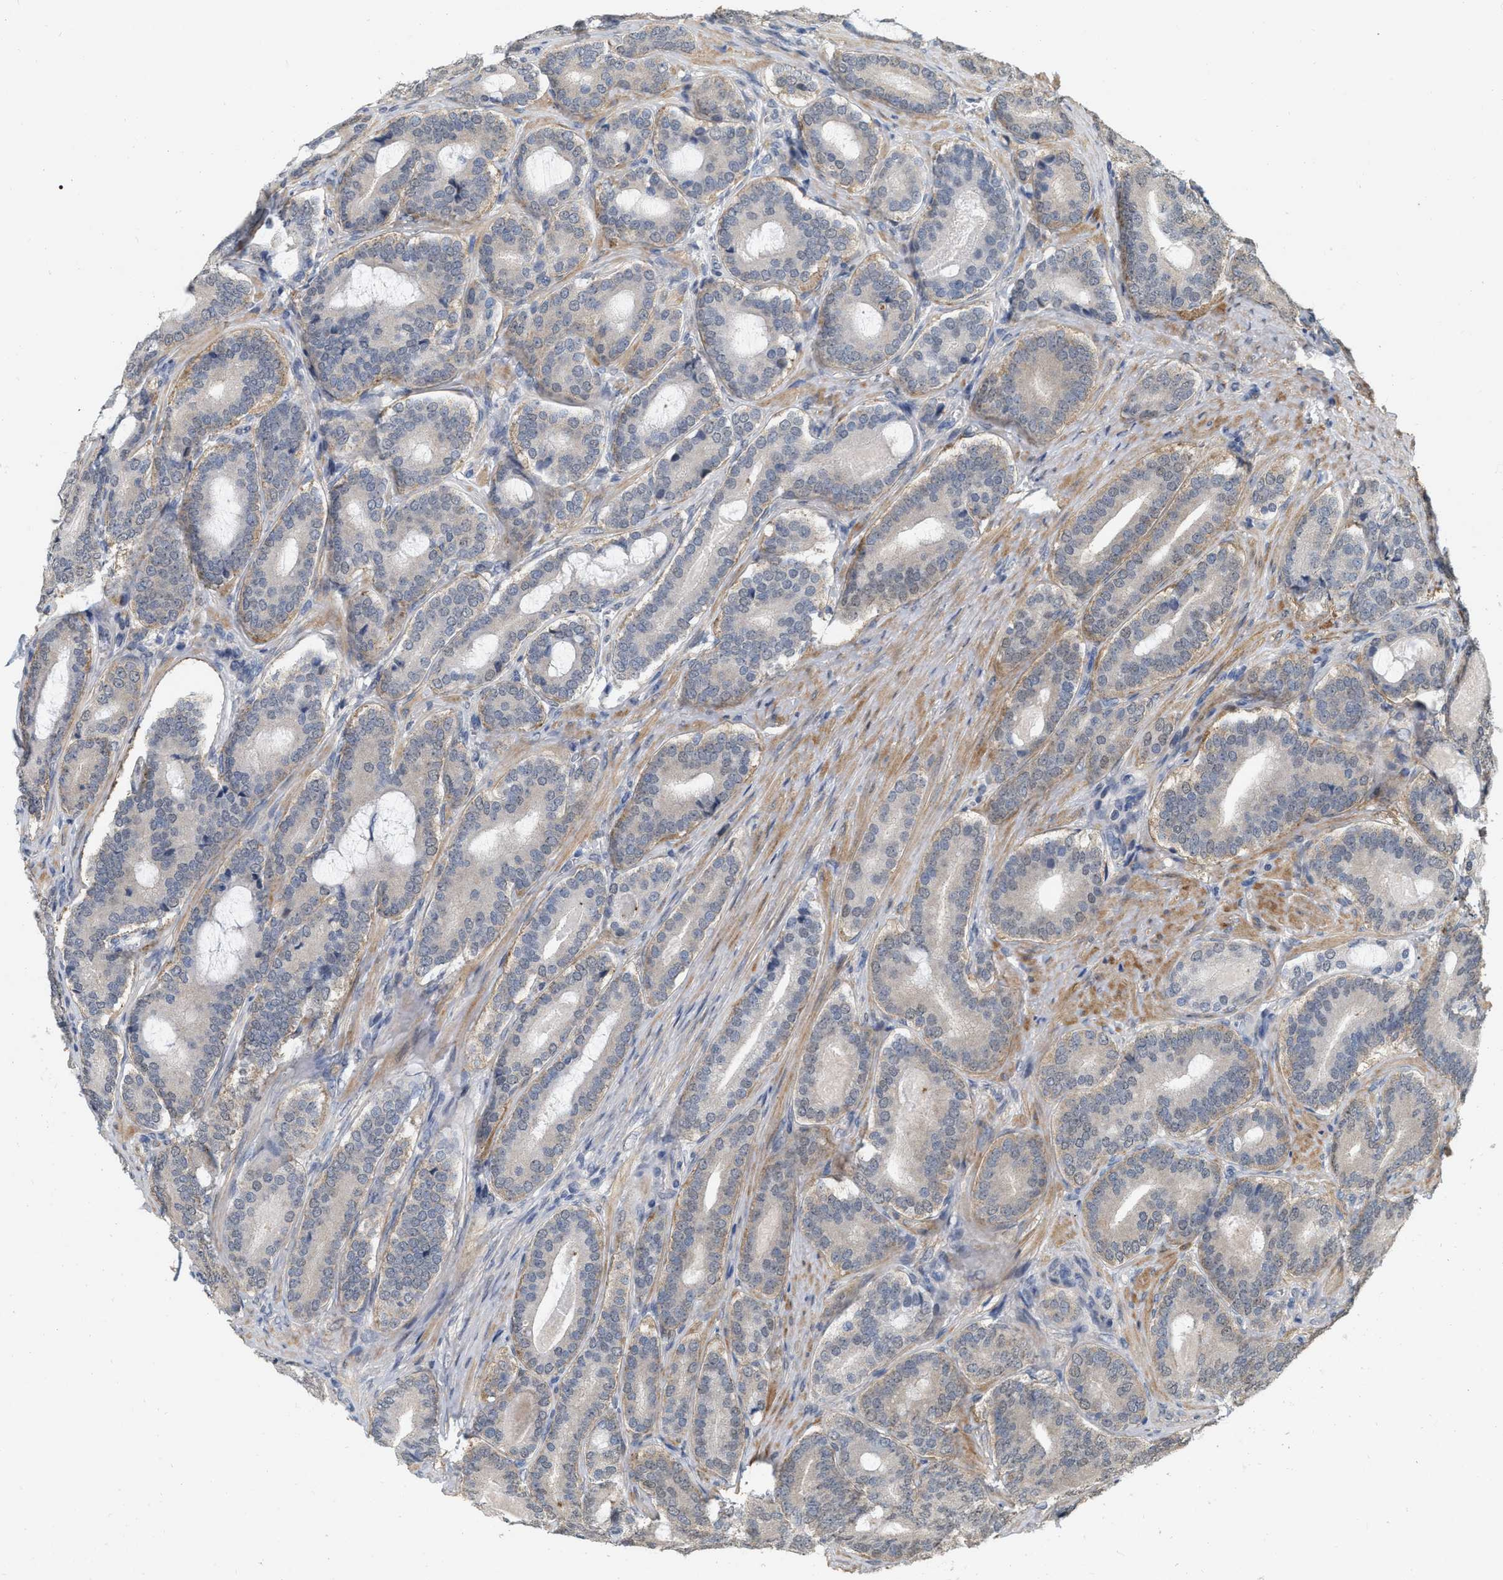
{"staining": {"intensity": "negative", "quantity": "none", "location": "none"}, "tissue": "prostate cancer", "cell_type": "Tumor cells", "image_type": "cancer", "snomed": [{"axis": "morphology", "description": "Adenocarcinoma, High grade"}, {"axis": "topography", "description": "Prostate"}], "caption": "Micrograph shows no protein positivity in tumor cells of prostate cancer tissue. Brightfield microscopy of immunohistochemistry stained with DAB (brown) and hematoxylin (blue), captured at high magnification.", "gene": "RUVBL1", "patient": {"sex": "male", "age": 60}}